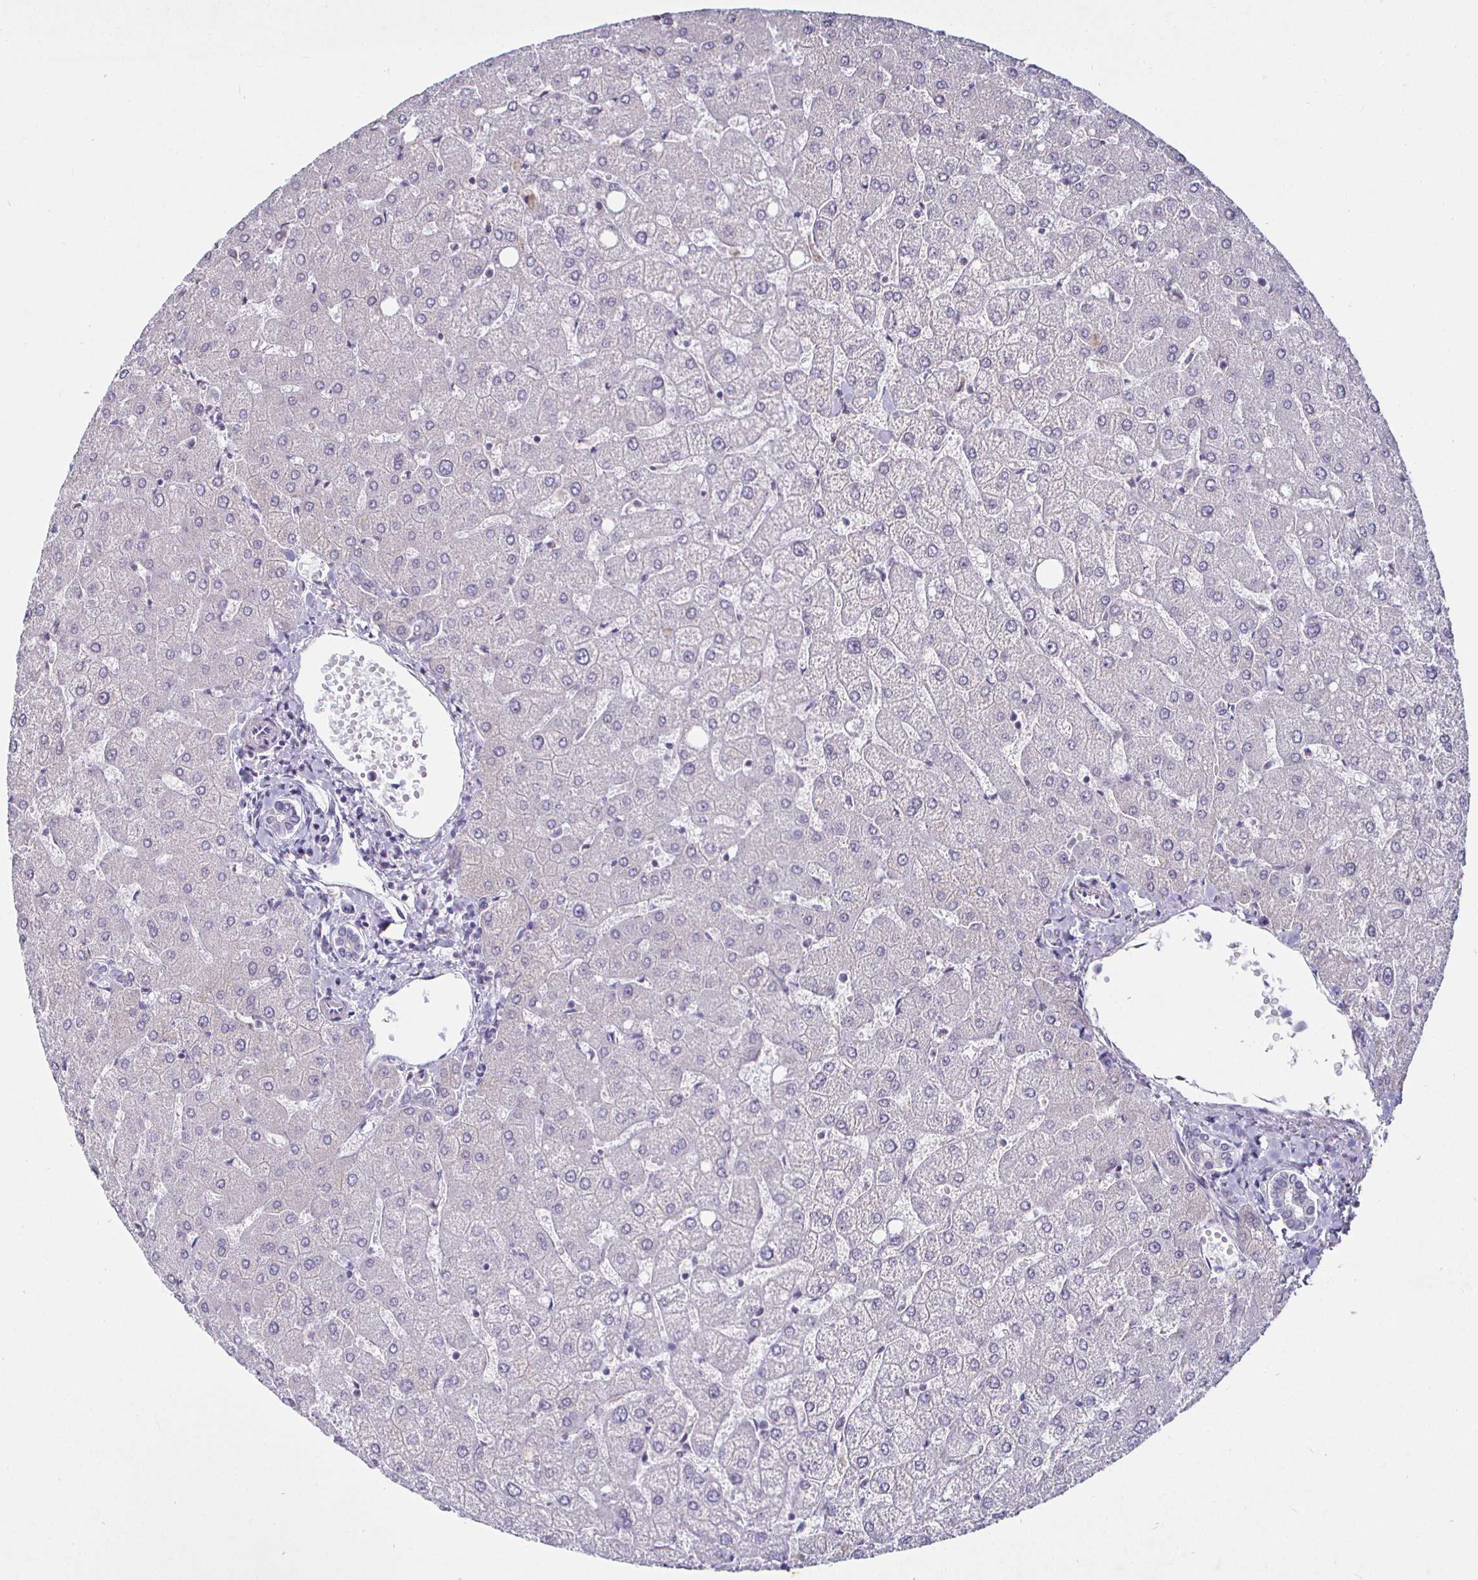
{"staining": {"intensity": "negative", "quantity": "none", "location": "none"}, "tissue": "liver", "cell_type": "Cholangiocytes", "image_type": "normal", "snomed": [{"axis": "morphology", "description": "Normal tissue, NOS"}, {"axis": "topography", "description": "Liver"}], "caption": "The immunohistochemistry image has no significant staining in cholangiocytes of liver.", "gene": "MLH1", "patient": {"sex": "female", "age": 54}}